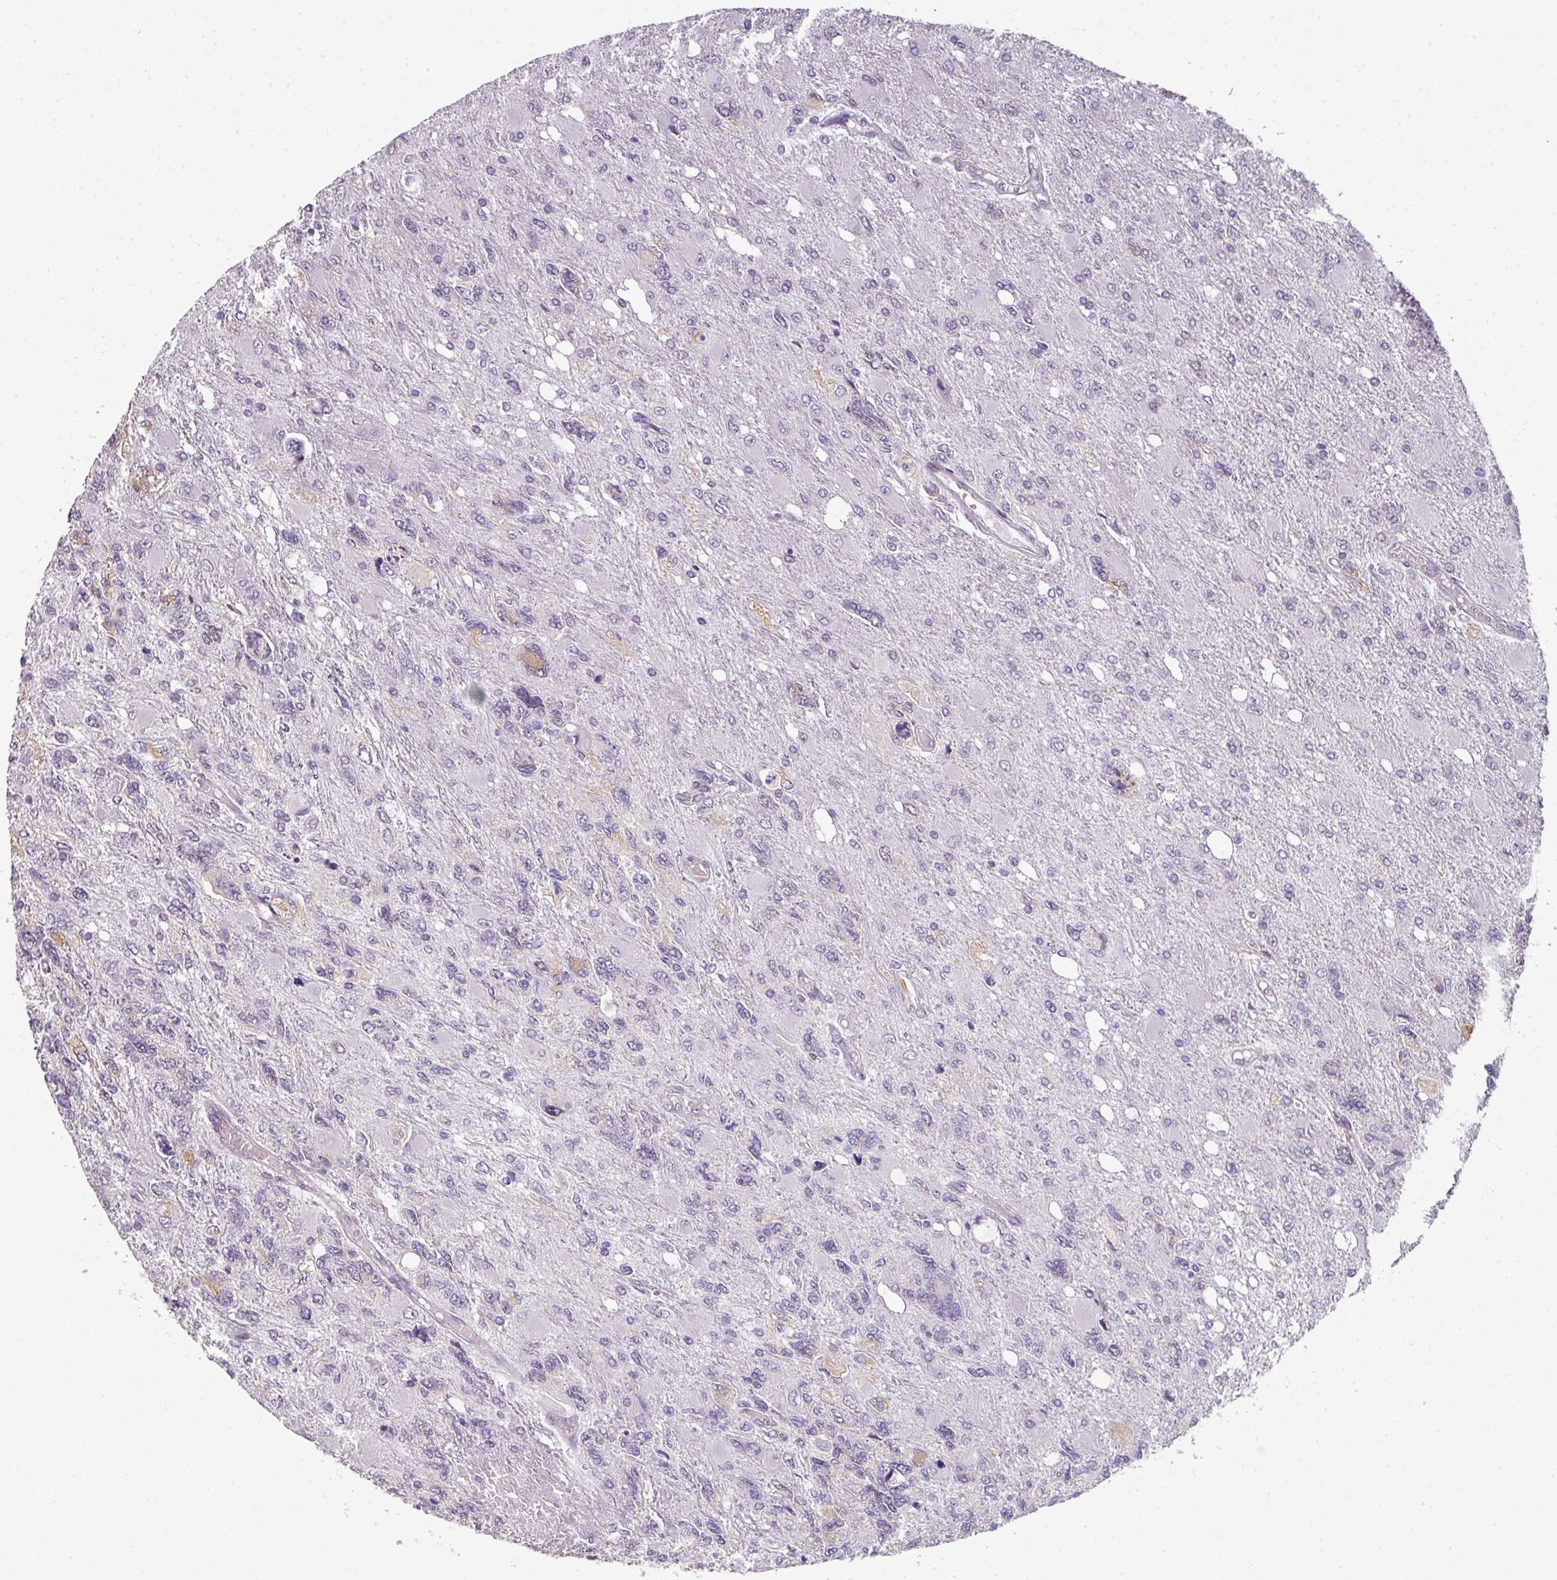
{"staining": {"intensity": "negative", "quantity": "none", "location": "none"}, "tissue": "glioma", "cell_type": "Tumor cells", "image_type": "cancer", "snomed": [{"axis": "morphology", "description": "Glioma, malignant, High grade"}, {"axis": "topography", "description": "Brain"}], "caption": "This is an immunohistochemistry (IHC) image of human malignant high-grade glioma. There is no expression in tumor cells.", "gene": "C19orf33", "patient": {"sex": "male", "age": 67}}